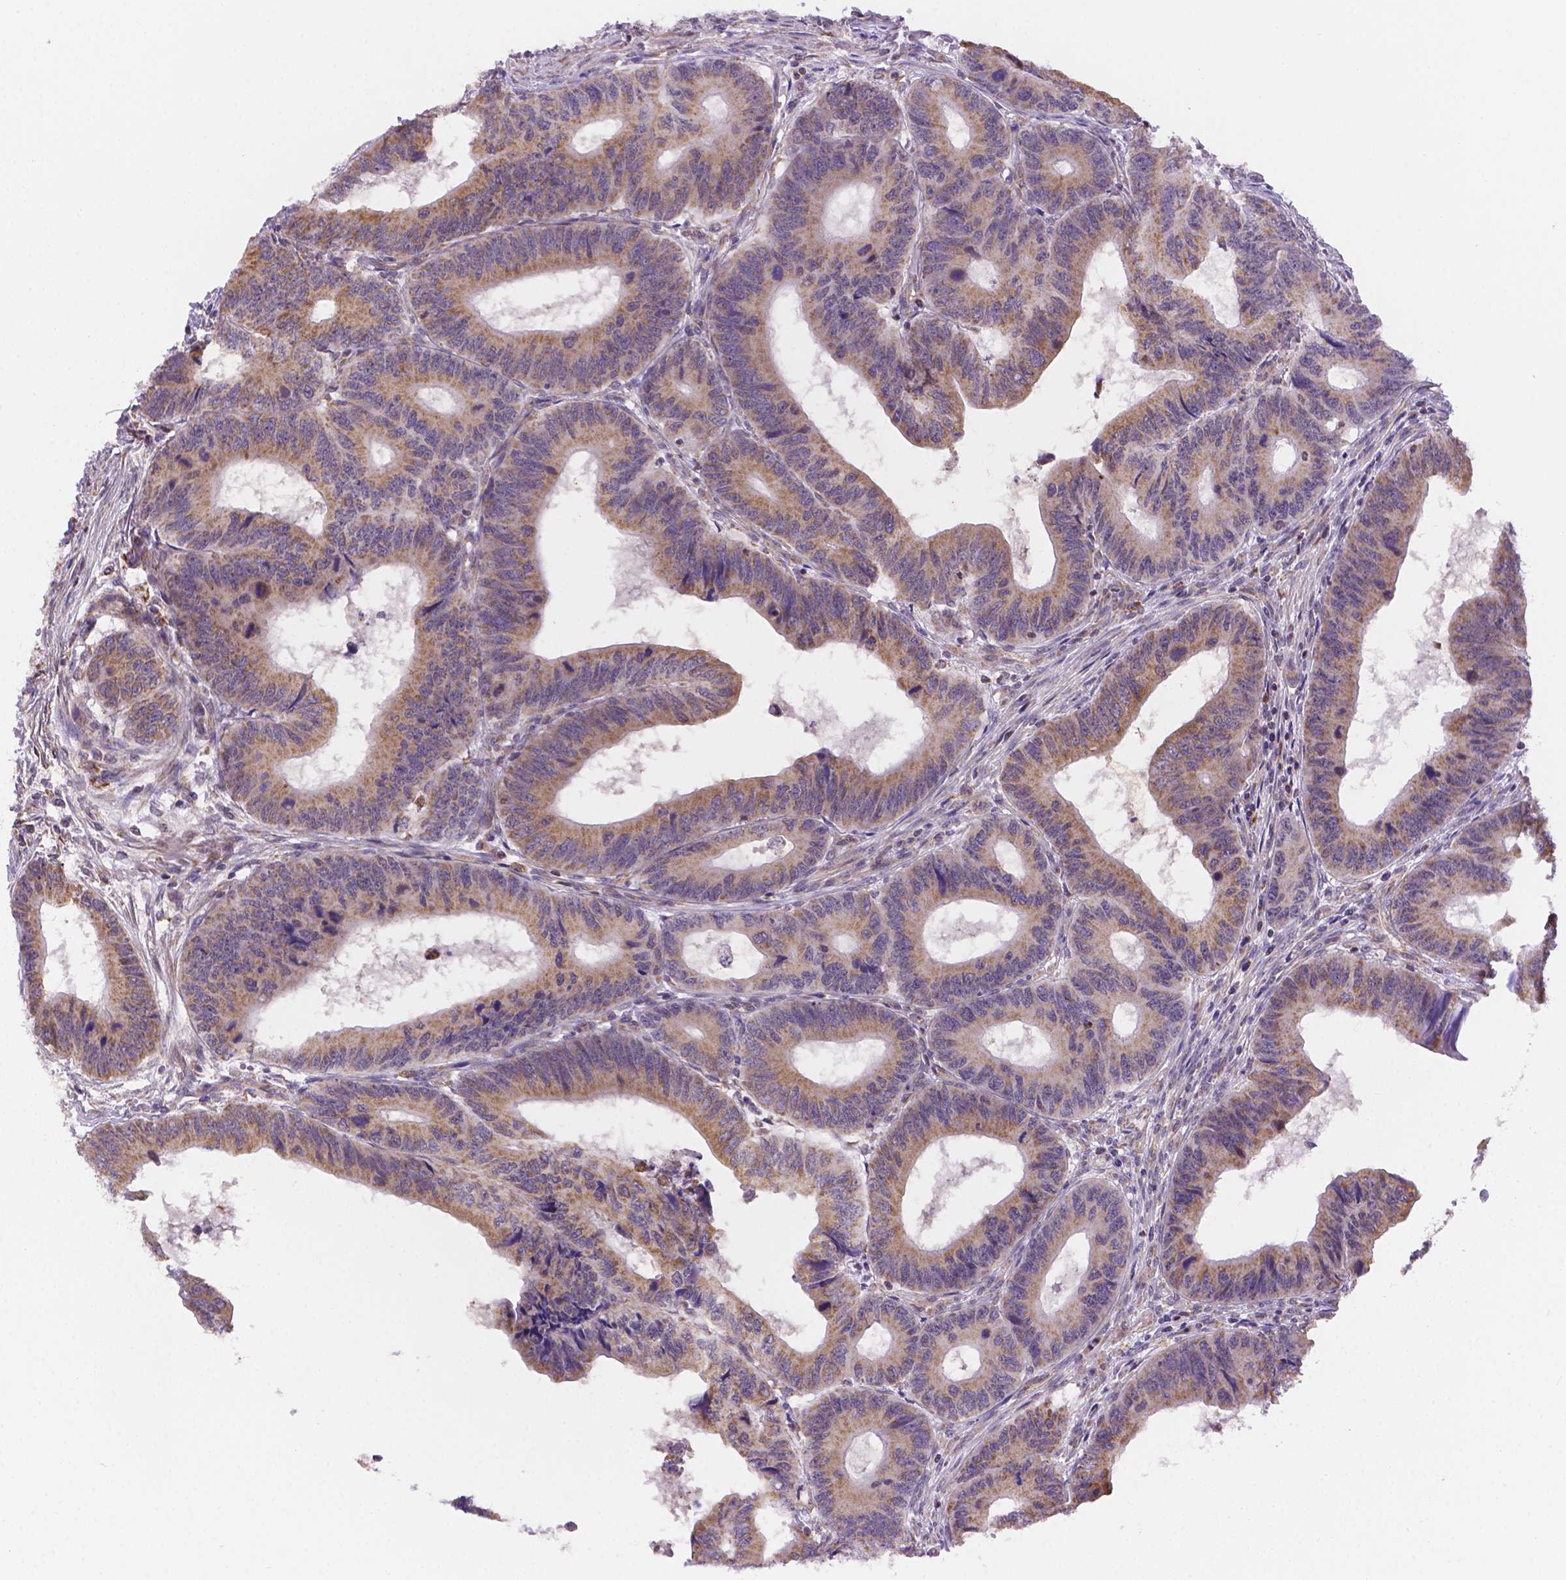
{"staining": {"intensity": "weak", "quantity": "25%-75%", "location": "cytoplasmic/membranous"}, "tissue": "colorectal cancer", "cell_type": "Tumor cells", "image_type": "cancer", "snomed": [{"axis": "morphology", "description": "Adenocarcinoma, NOS"}, {"axis": "topography", "description": "Colon"}], "caption": "Protein staining shows weak cytoplasmic/membranous staining in approximately 25%-75% of tumor cells in colorectal adenocarcinoma.", "gene": "CYYR1", "patient": {"sex": "male", "age": 53}}